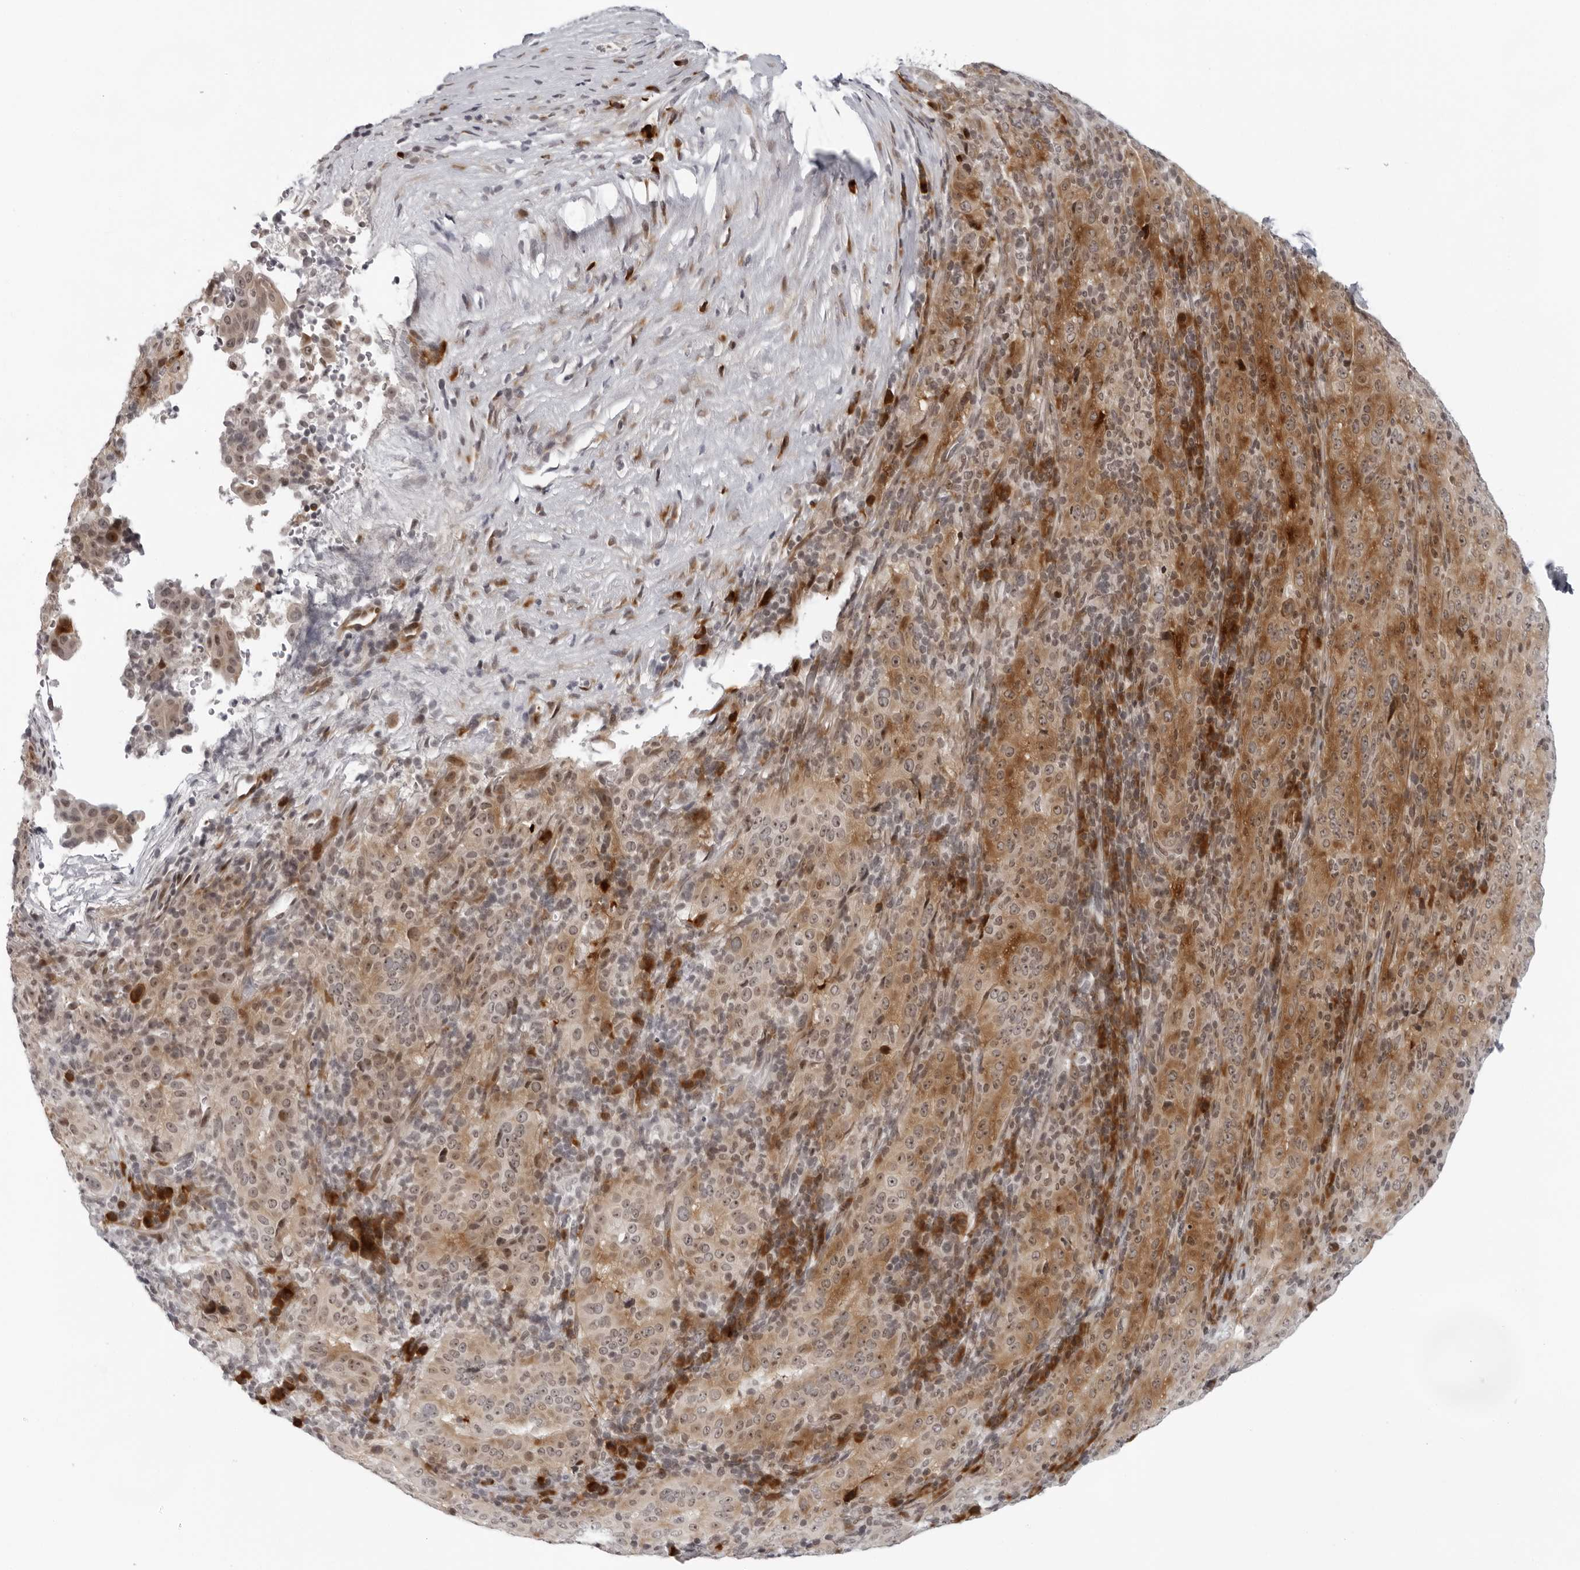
{"staining": {"intensity": "moderate", "quantity": ">75%", "location": "cytoplasmic/membranous"}, "tissue": "pancreatic cancer", "cell_type": "Tumor cells", "image_type": "cancer", "snomed": [{"axis": "morphology", "description": "Adenocarcinoma, NOS"}, {"axis": "topography", "description": "Pancreas"}], "caption": "Adenocarcinoma (pancreatic) was stained to show a protein in brown. There is medium levels of moderate cytoplasmic/membranous positivity in about >75% of tumor cells.", "gene": "PIP4K2C", "patient": {"sex": "male", "age": 63}}